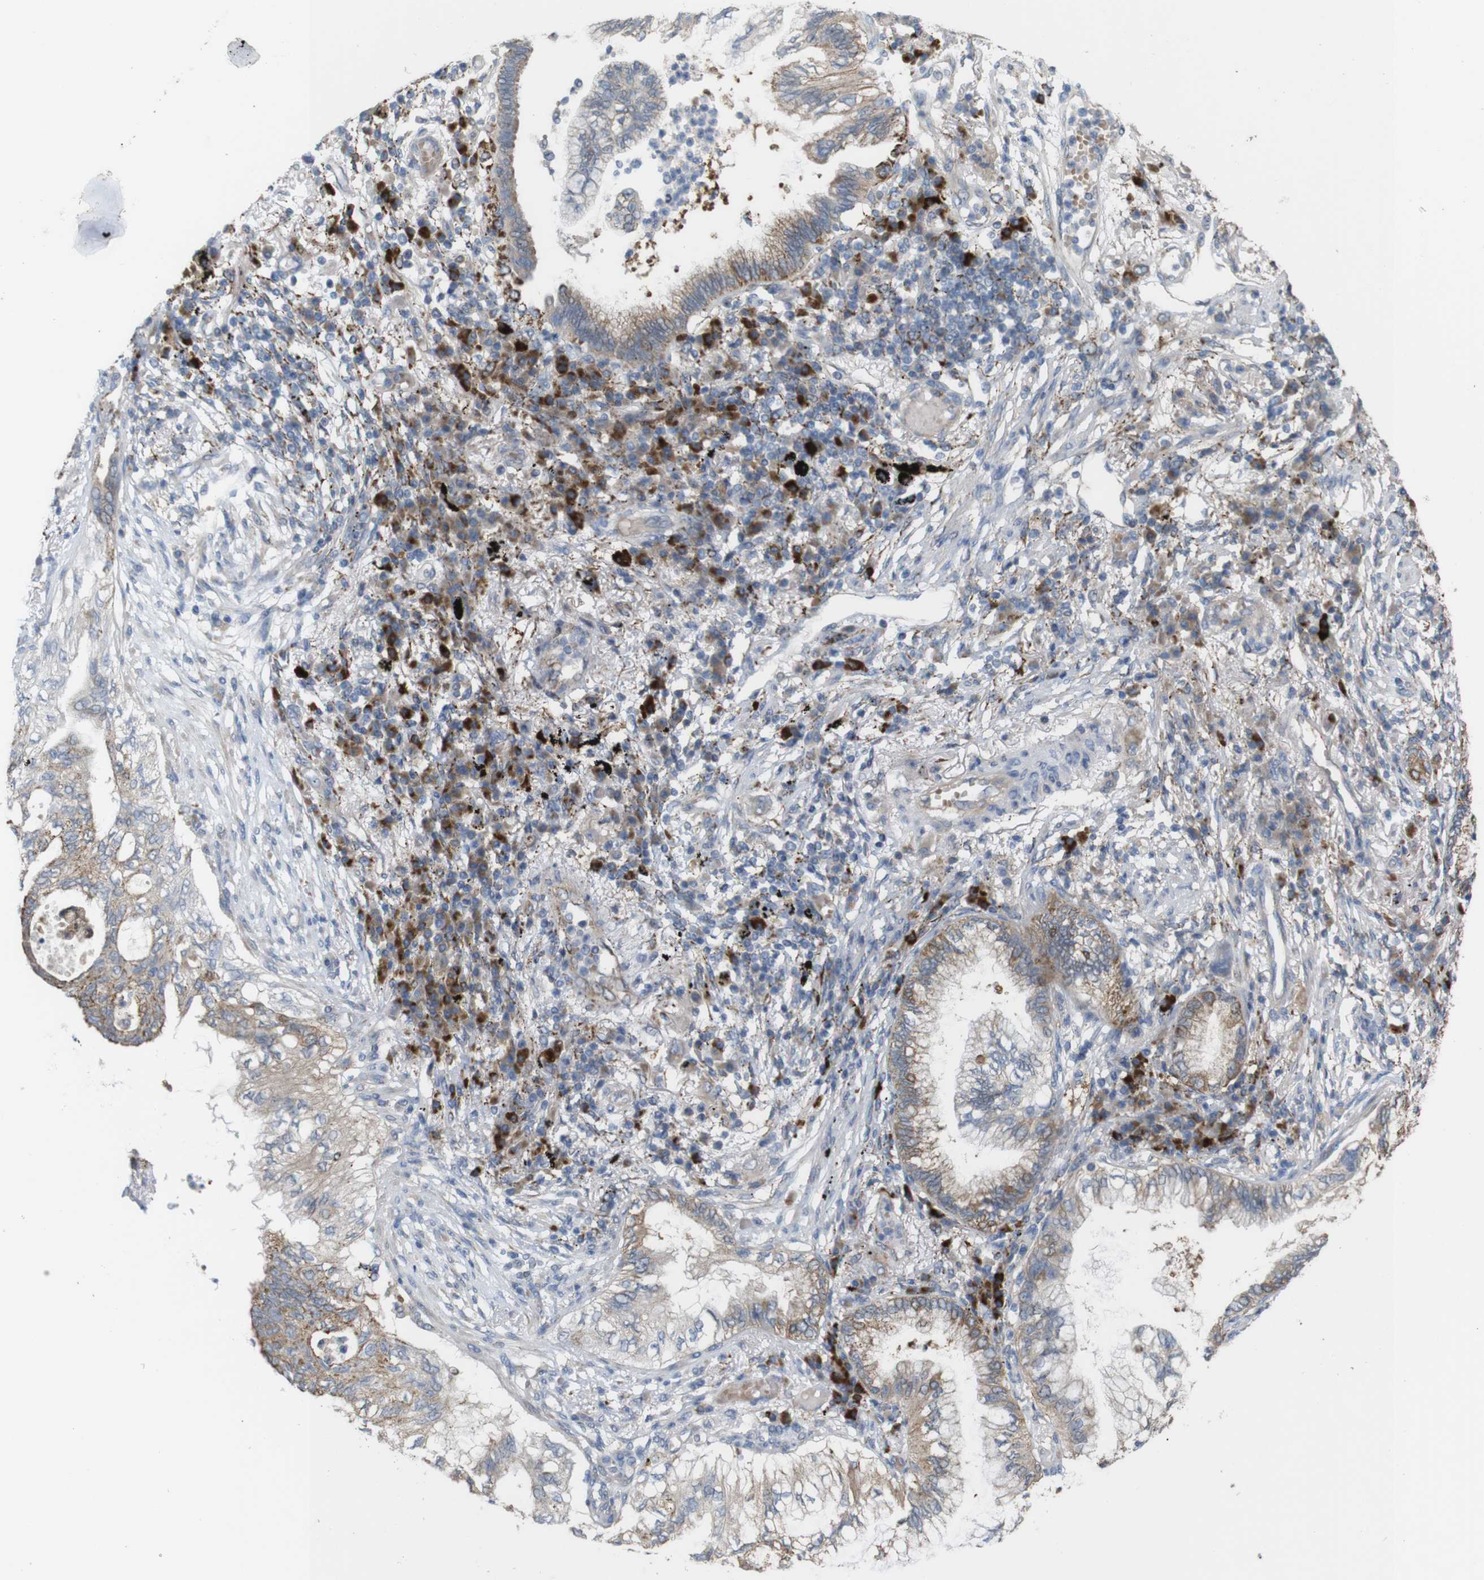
{"staining": {"intensity": "weak", "quantity": ">75%", "location": "cytoplasmic/membranous"}, "tissue": "lung cancer", "cell_type": "Tumor cells", "image_type": "cancer", "snomed": [{"axis": "morphology", "description": "Normal tissue, NOS"}, {"axis": "morphology", "description": "Adenocarcinoma, NOS"}, {"axis": "topography", "description": "Bronchus"}, {"axis": "topography", "description": "Lung"}], "caption": "Immunohistochemistry (IHC) of adenocarcinoma (lung) shows low levels of weak cytoplasmic/membranous staining in about >75% of tumor cells.", "gene": "PTPRR", "patient": {"sex": "female", "age": 70}}